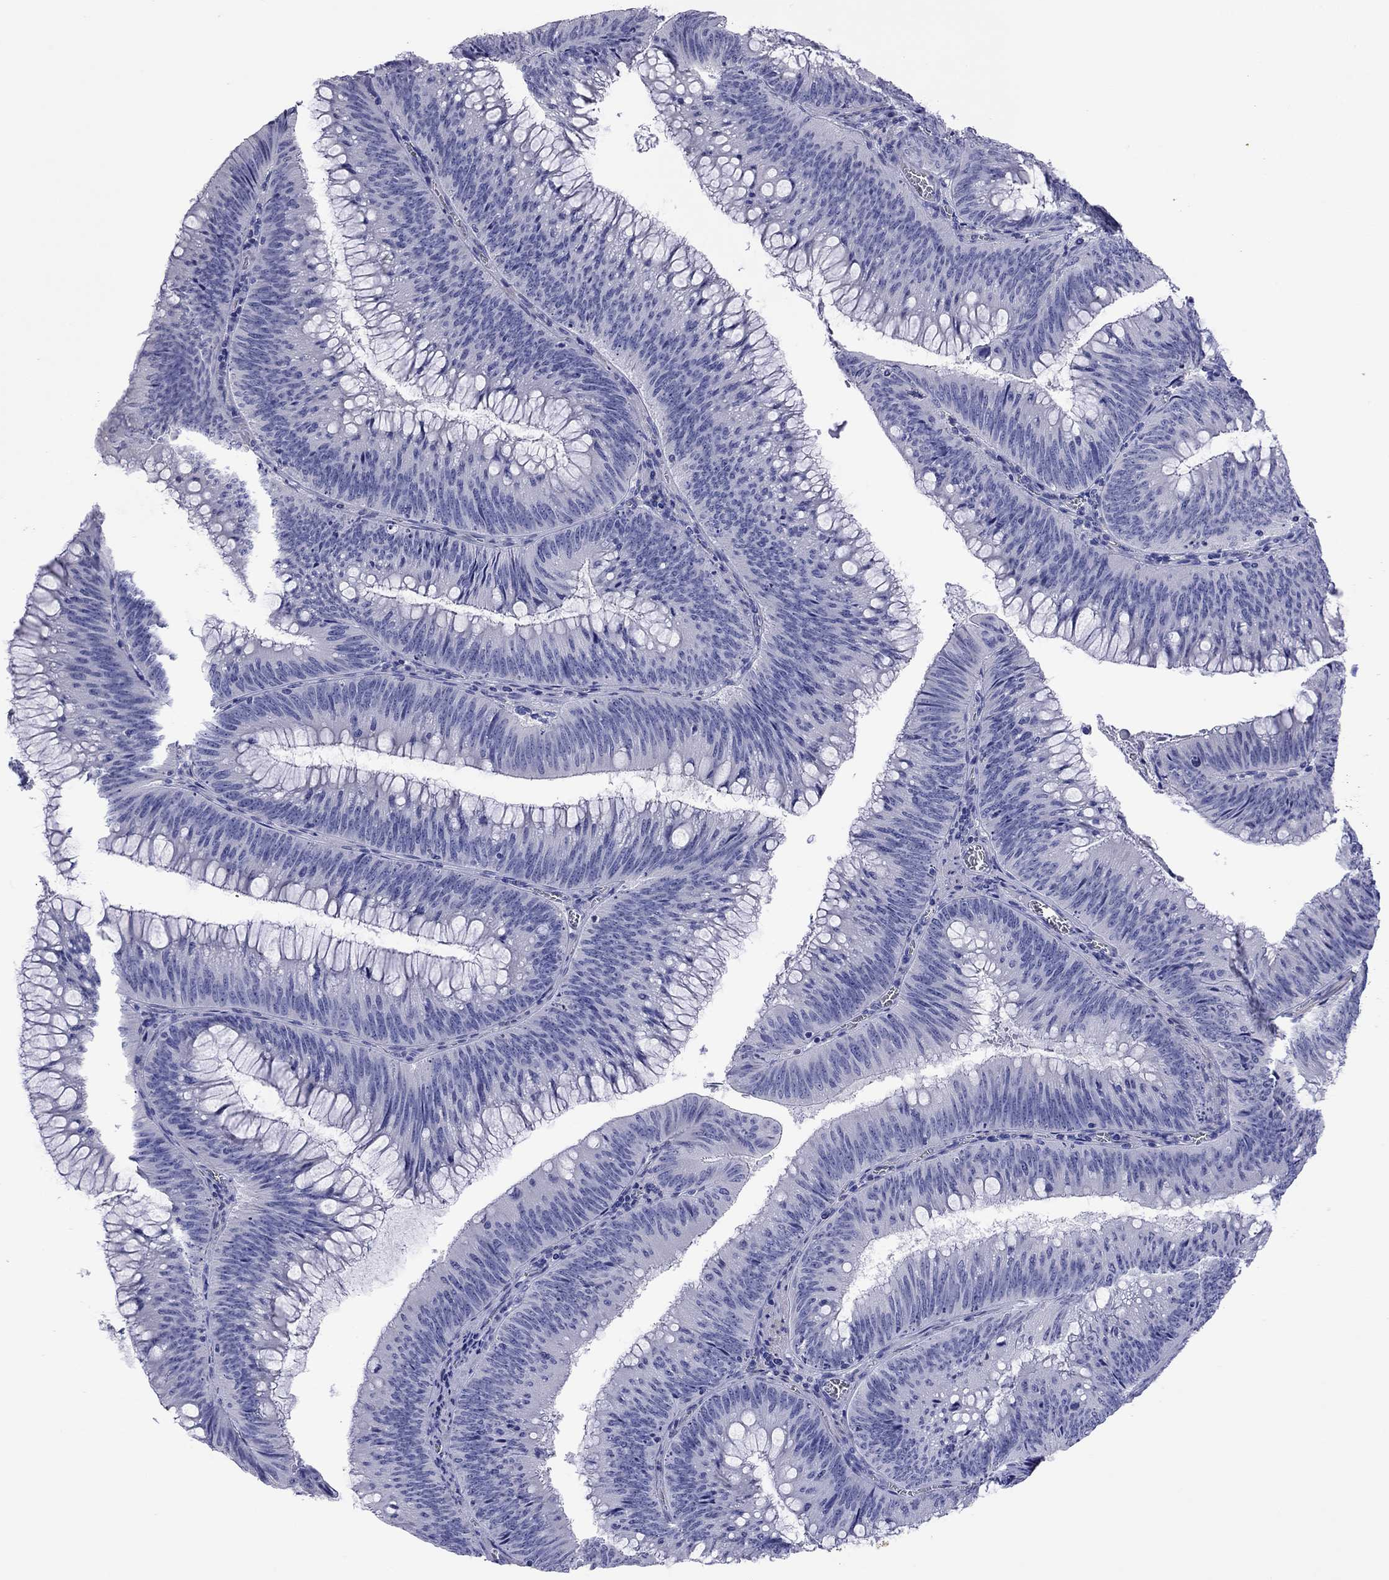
{"staining": {"intensity": "negative", "quantity": "none", "location": "none"}, "tissue": "colorectal cancer", "cell_type": "Tumor cells", "image_type": "cancer", "snomed": [{"axis": "morphology", "description": "Adenocarcinoma, NOS"}, {"axis": "topography", "description": "Rectum"}], "caption": "Tumor cells are negative for protein expression in human adenocarcinoma (colorectal). Brightfield microscopy of IHC stained with DAB (brown) and hematoxylin (blue), captured at high magnification.", "gene": "KIAA2012", "patient": {"sex": "female", "age": 72}}